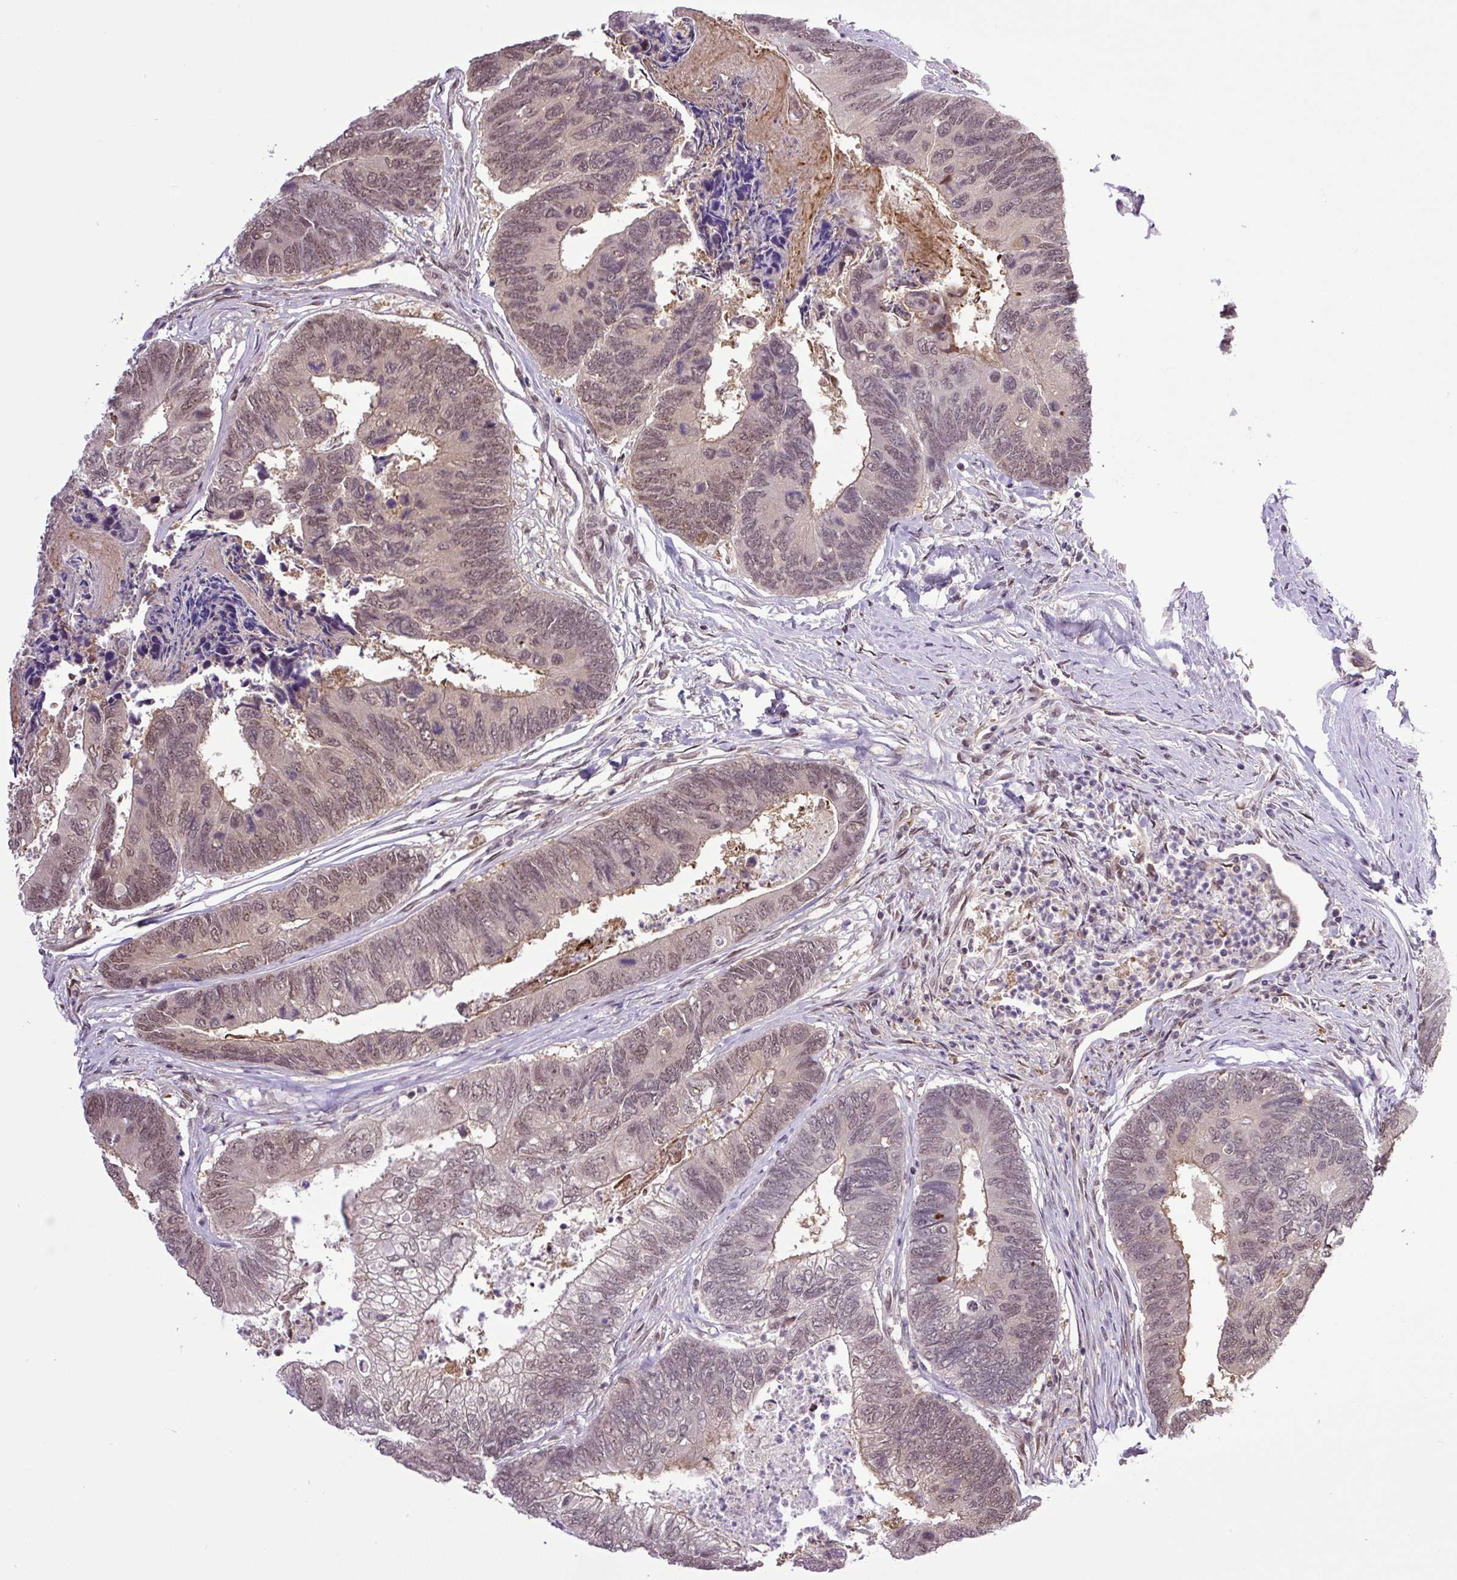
{"staining": {"intensity": "moderate", "quantity": "25%-75%", "location": "cytoplasmic/membranous,nuclear"}, "tissue": "colorectal cancer", "cell_type": "Tumor cells", "image_type": "cancer", "snomed": [{"axis": "morphology", "description": "Adenocarcinoma, NOS"}, {"axis": "topography", "description": "Colon"}], "caption": "Immunohistochemistry of human adenocarcinoma (colorectal) shows medium levels of moderate cytoplasmic/membranous and nuclear expression in about 25%-75% of tumor cells.", "gene": "SGTA", "patient": {"sex": "female", "age": 67}}